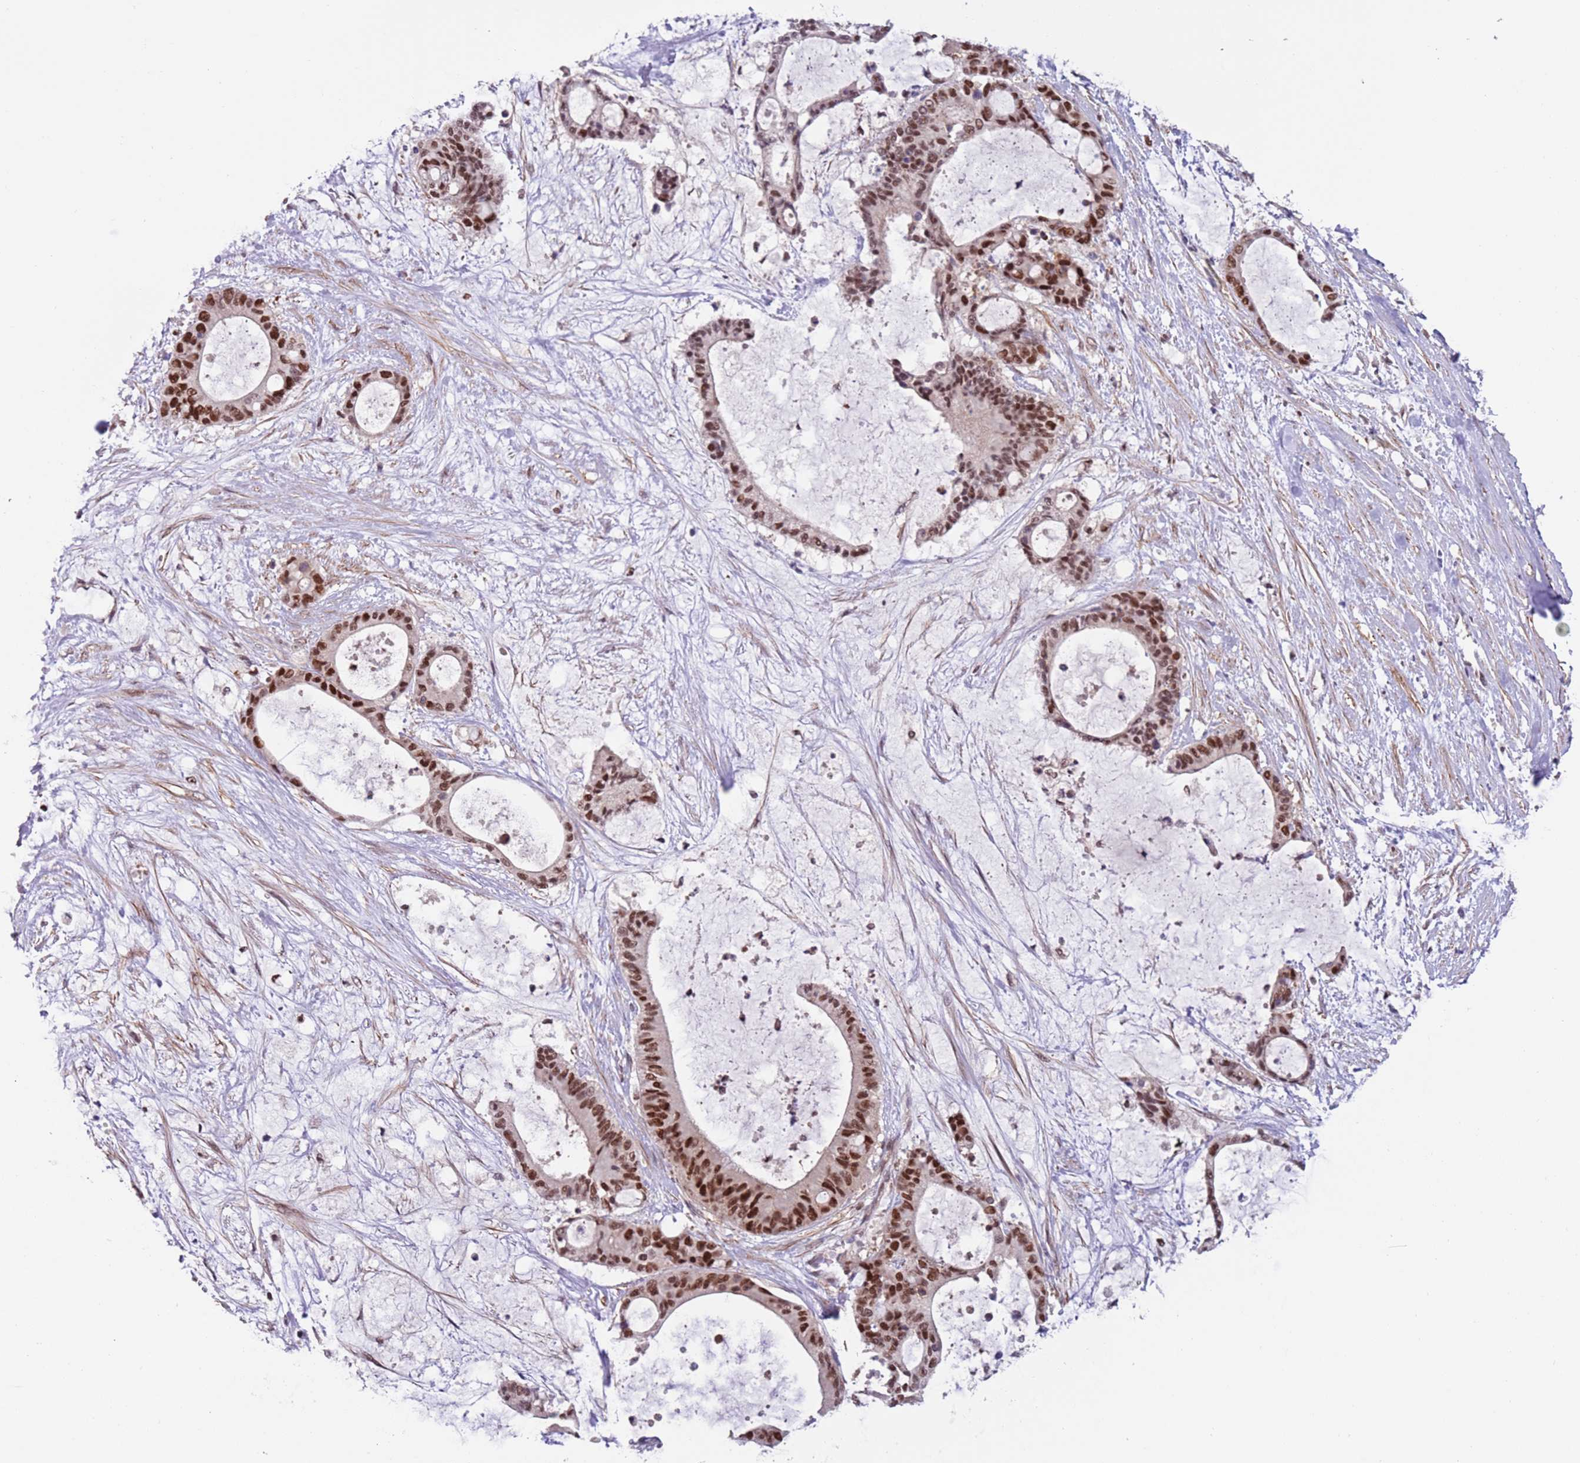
{"staining": {"intensity": "strong", "quantity": ">75%", "location": "nuclear"}, "tissue": "liver cancer", "cell_type": "Tumor cells", "image_type": "cancer", "snomed": [{"axis": "morphology", "description": "Normal tissue, NOS"}, {"axis": "morphology", "description": "Cholangiocarcinoma"}, {"axis": "topography", "description": "Liver"}, {"axis": "topography", "description": "Peripheral nerve tissue"}], "caption": "This histopathology image displays immunohistochemistry staining of human cholangiocarcinoma (liver), with high strong nuclear staining in approximately >75% of tumor cells.", "gene": "RMND5B", "patient": {"sex": "female", "age": 73}}